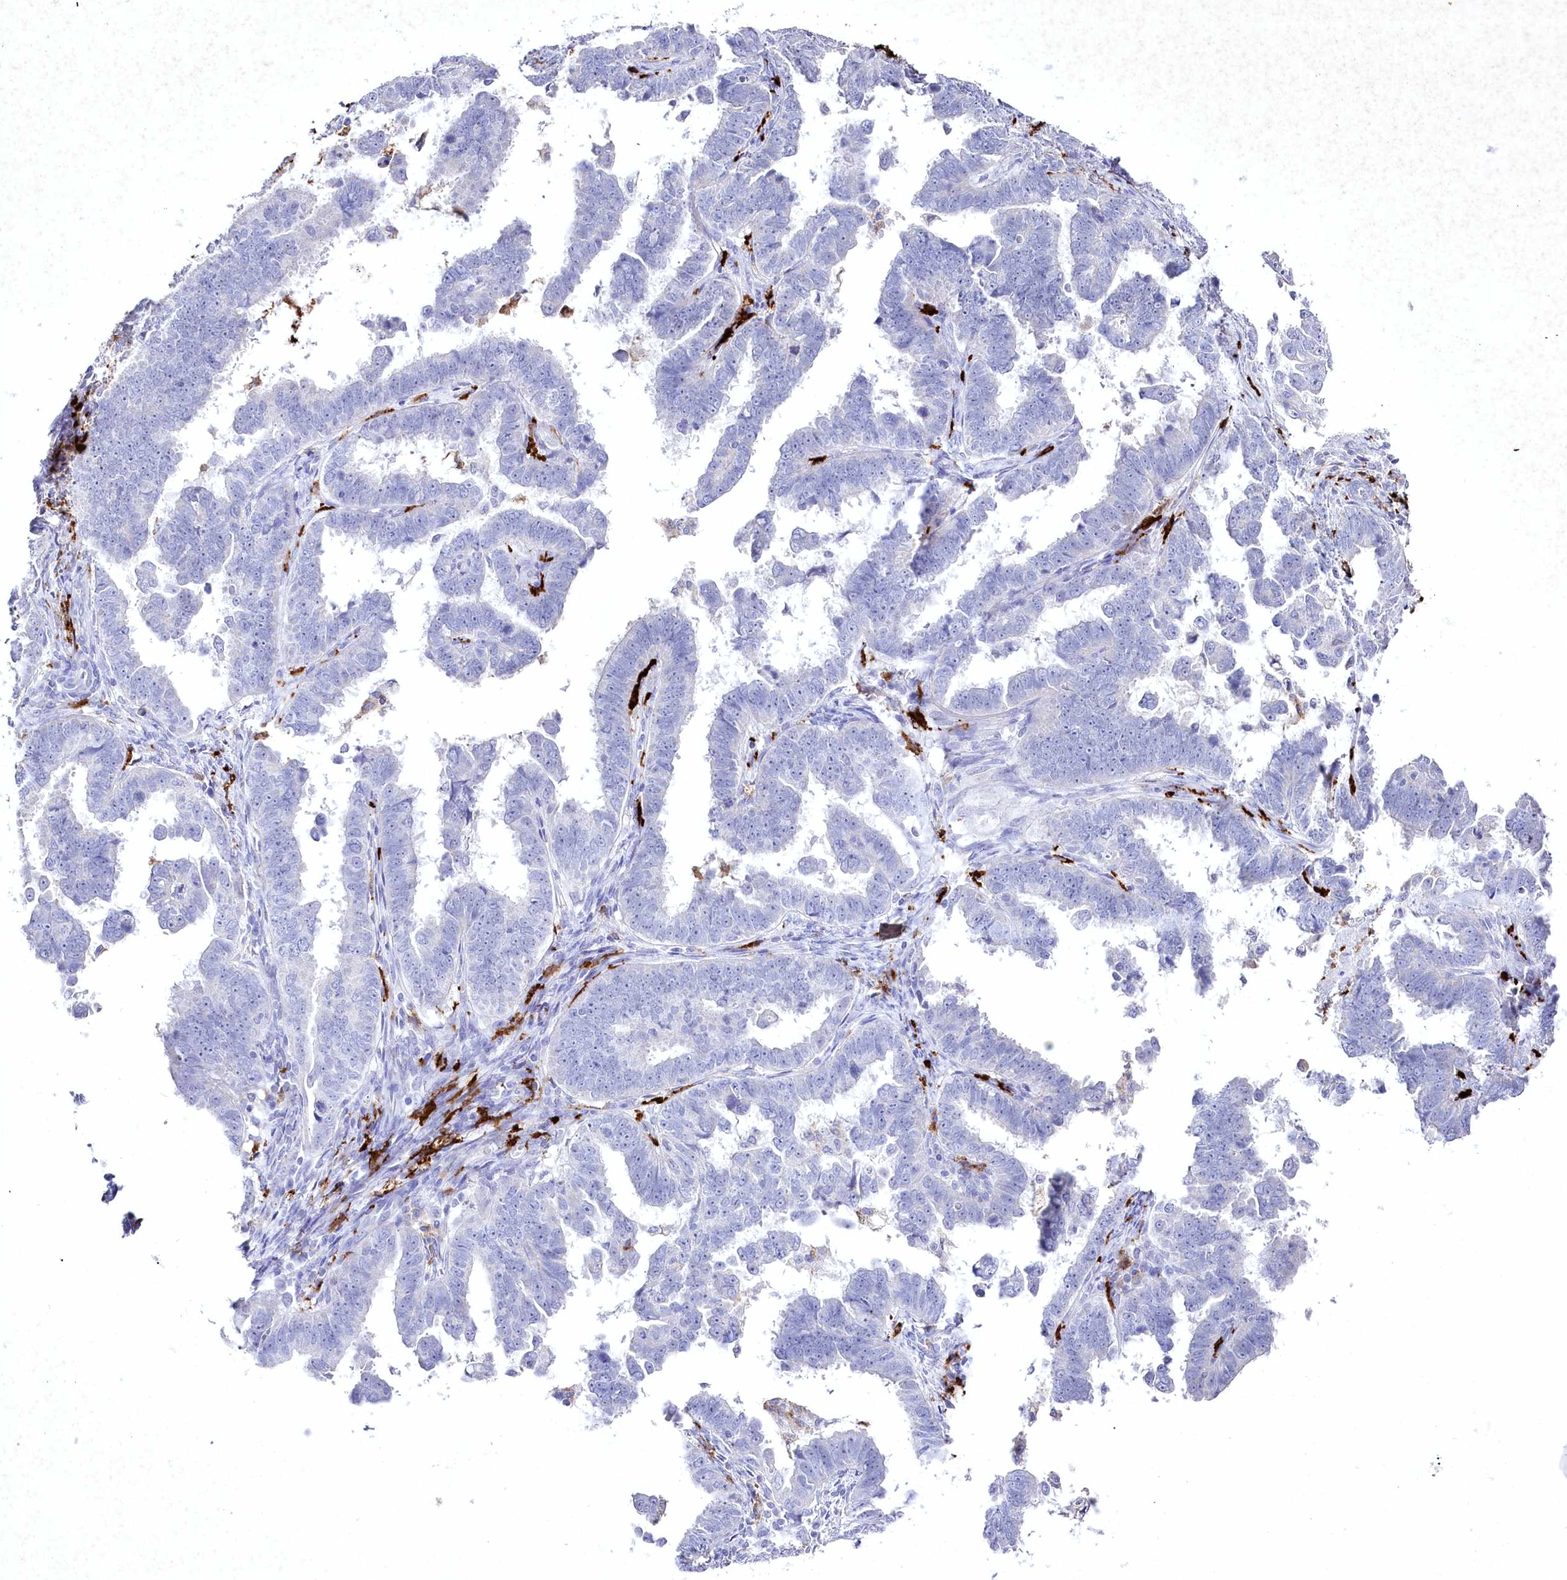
{"staining": {"intensity": "negative", "quantity": "none", "location": "none"}, "tissue": "endometrial cancer", "cell_type": "Tumor cells", "image_type": "cancer", "snomed": [{"axis": "morphology", "description": "Adenocarcinoma, NOS"}, {"axis": "topography", "description": "Endometrium"}], "caption": "IHC histopathology image of human adenocarcinoma (endometrial) stained for a protein (brown), which displays no positivity in tumor cells.", "gene": "CLEC4M", "patient": {"sex": "female", "age": 75}}